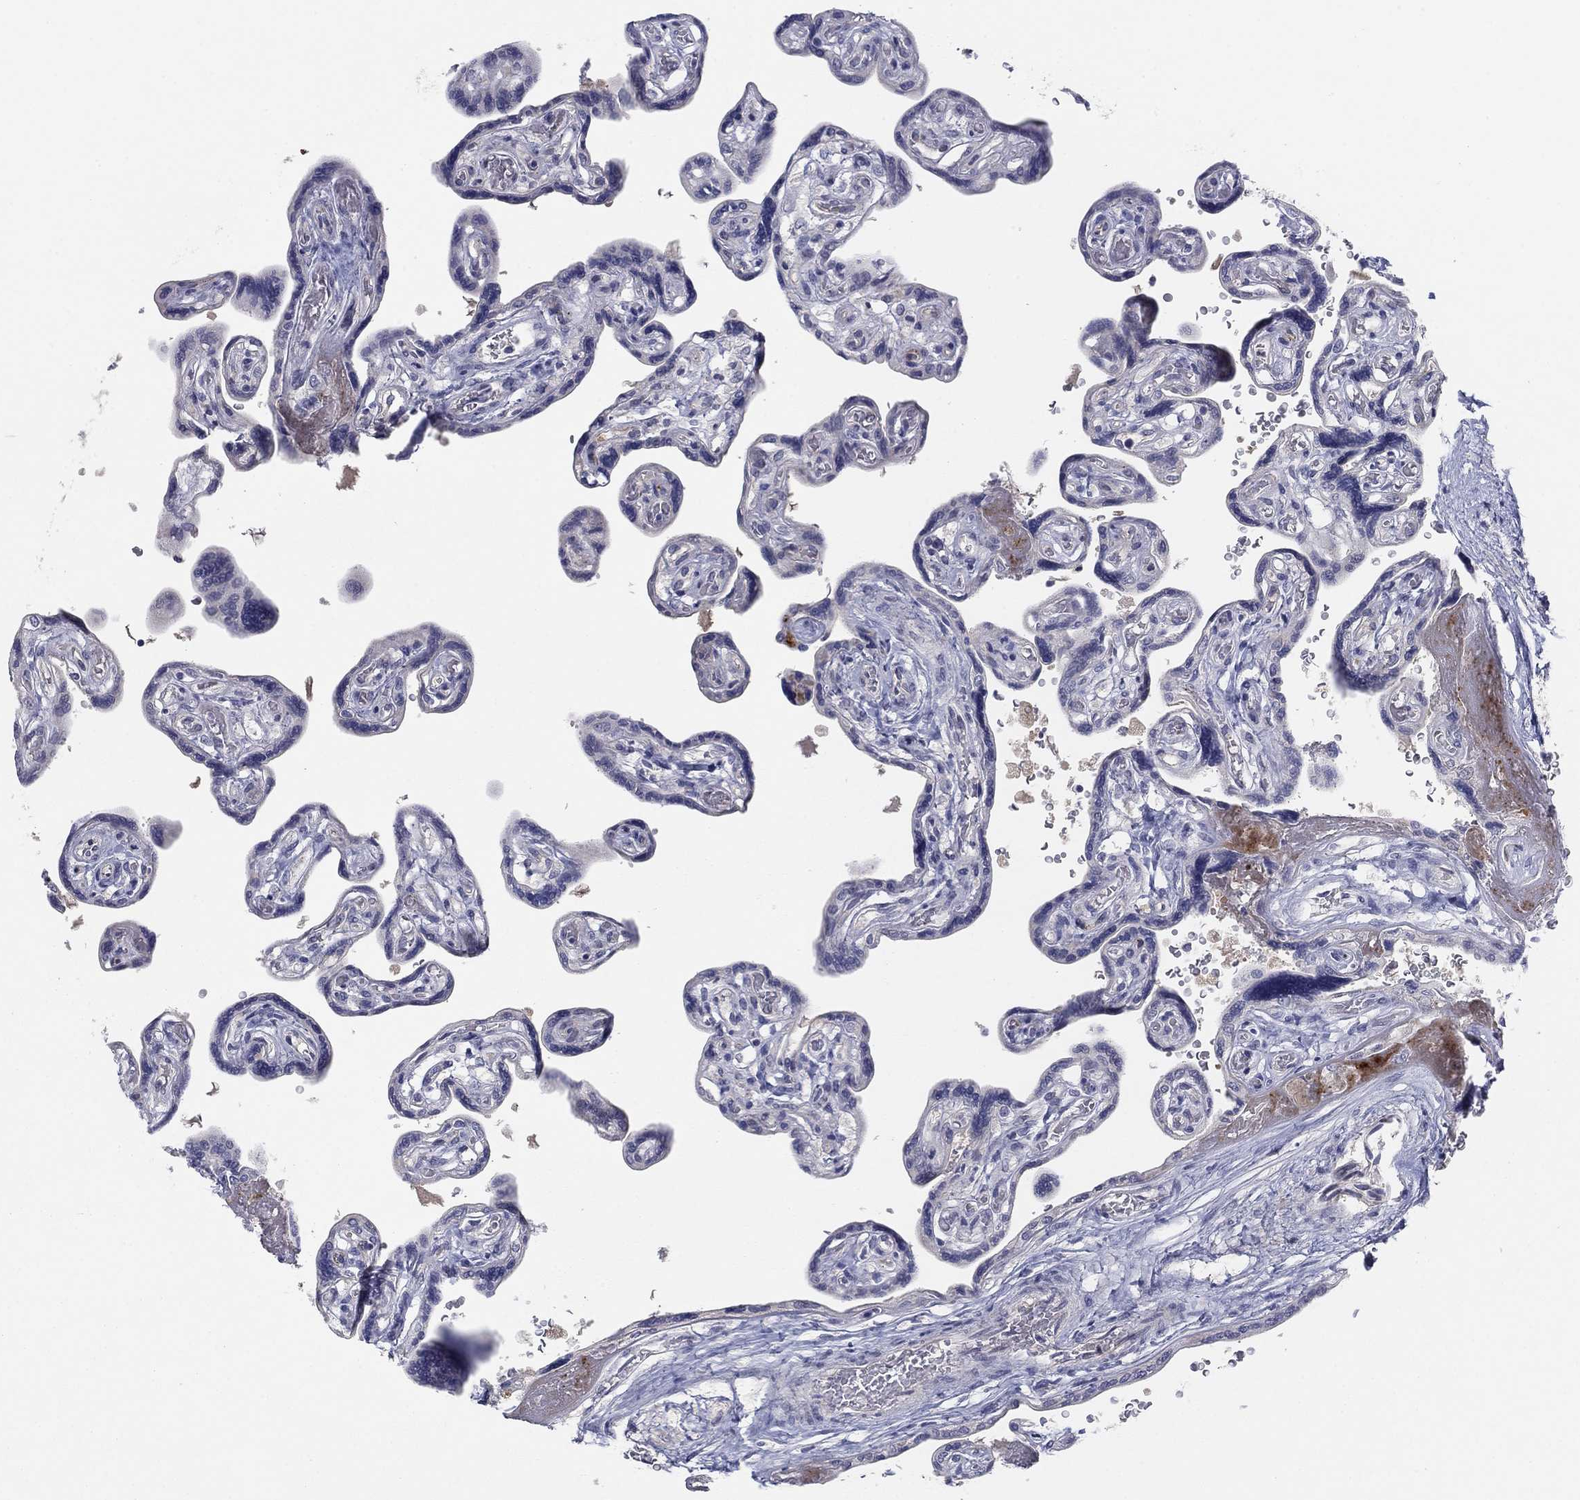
{"staining": {"intensity": "negative", "quantity": "none", "location": "none"}, "tissue": "placenta", "cell_type": "Decidual cells", "image_type": "normal", "snomed": [{"axis": "morphology", "description": "Normal tissue, NOS"}, {"axis": "topography", "description": "Placenta"}], "caption": "Immunohistochemistry photomicrograph of unremarkable placenta: human placenta stained with DAB demonstrates no significant protein positivity in decidual cells.", "gene": "AMN1", "patient": {"sex": "female", "age": 32}}